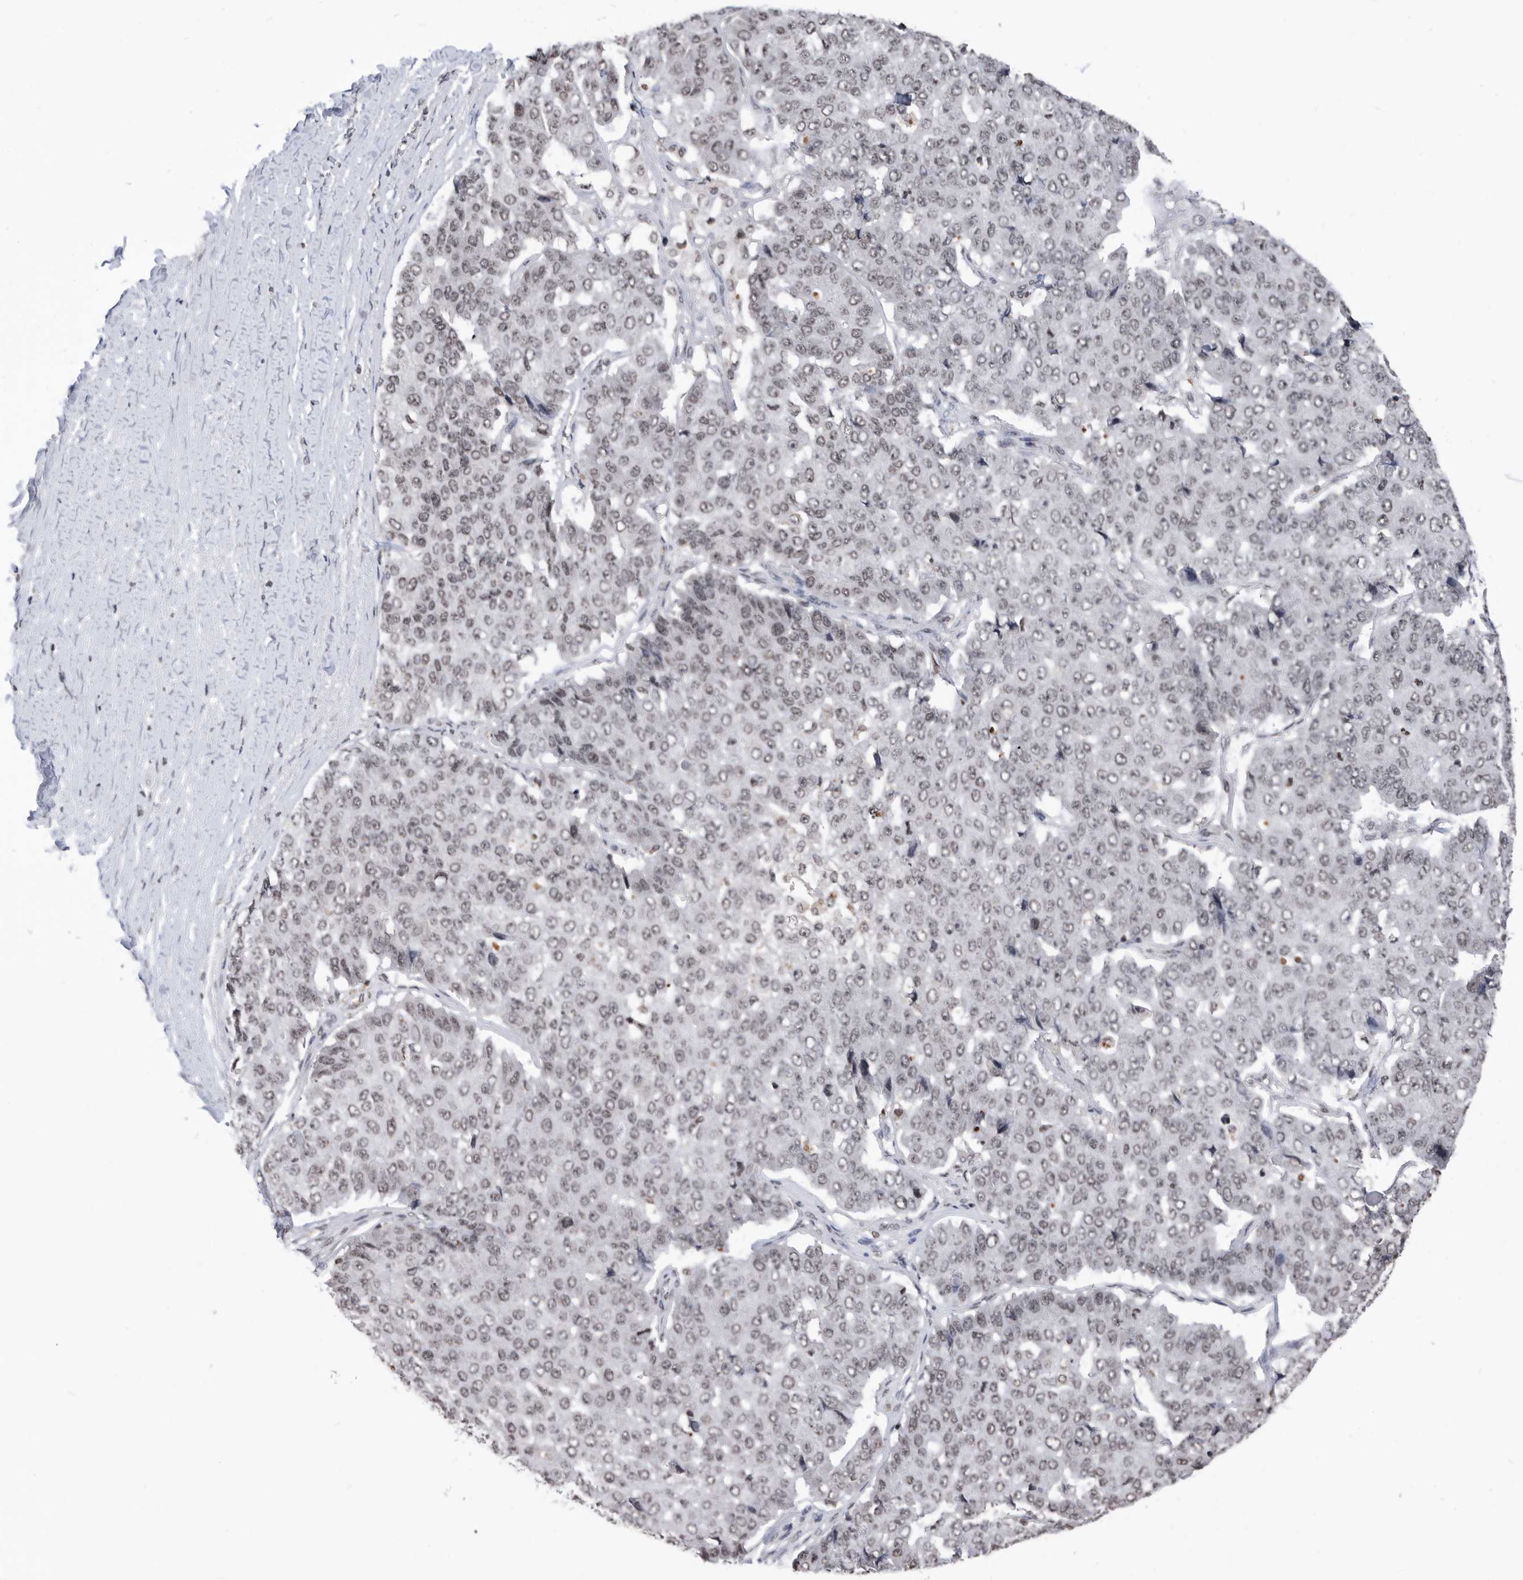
{"staining": {"intensity": "weak", "quantity": ">75%", "location": "nuclear"}, "tissue": "pancreatic cancer", "cell_type": "Tumor cells", "image_type": "cancer", "snomed": [{"axis": "morphology", "description": "Adenocarcinoma, NOS"}, {"axis": "topography", "description": "Pancreas"}], "caption": "DAB immunohistochemical staining of adenocarcinoma (pancreatic) reveals weak nuclear protein expression in approximately >75% of tumor cells. The staining is performed using DAB brown chromogen to label protein expression. The nuclei are counter-stained blue using hematoxylin.", "gene": "TSTD1", "patient": {"sex": "male", "age": 50}}